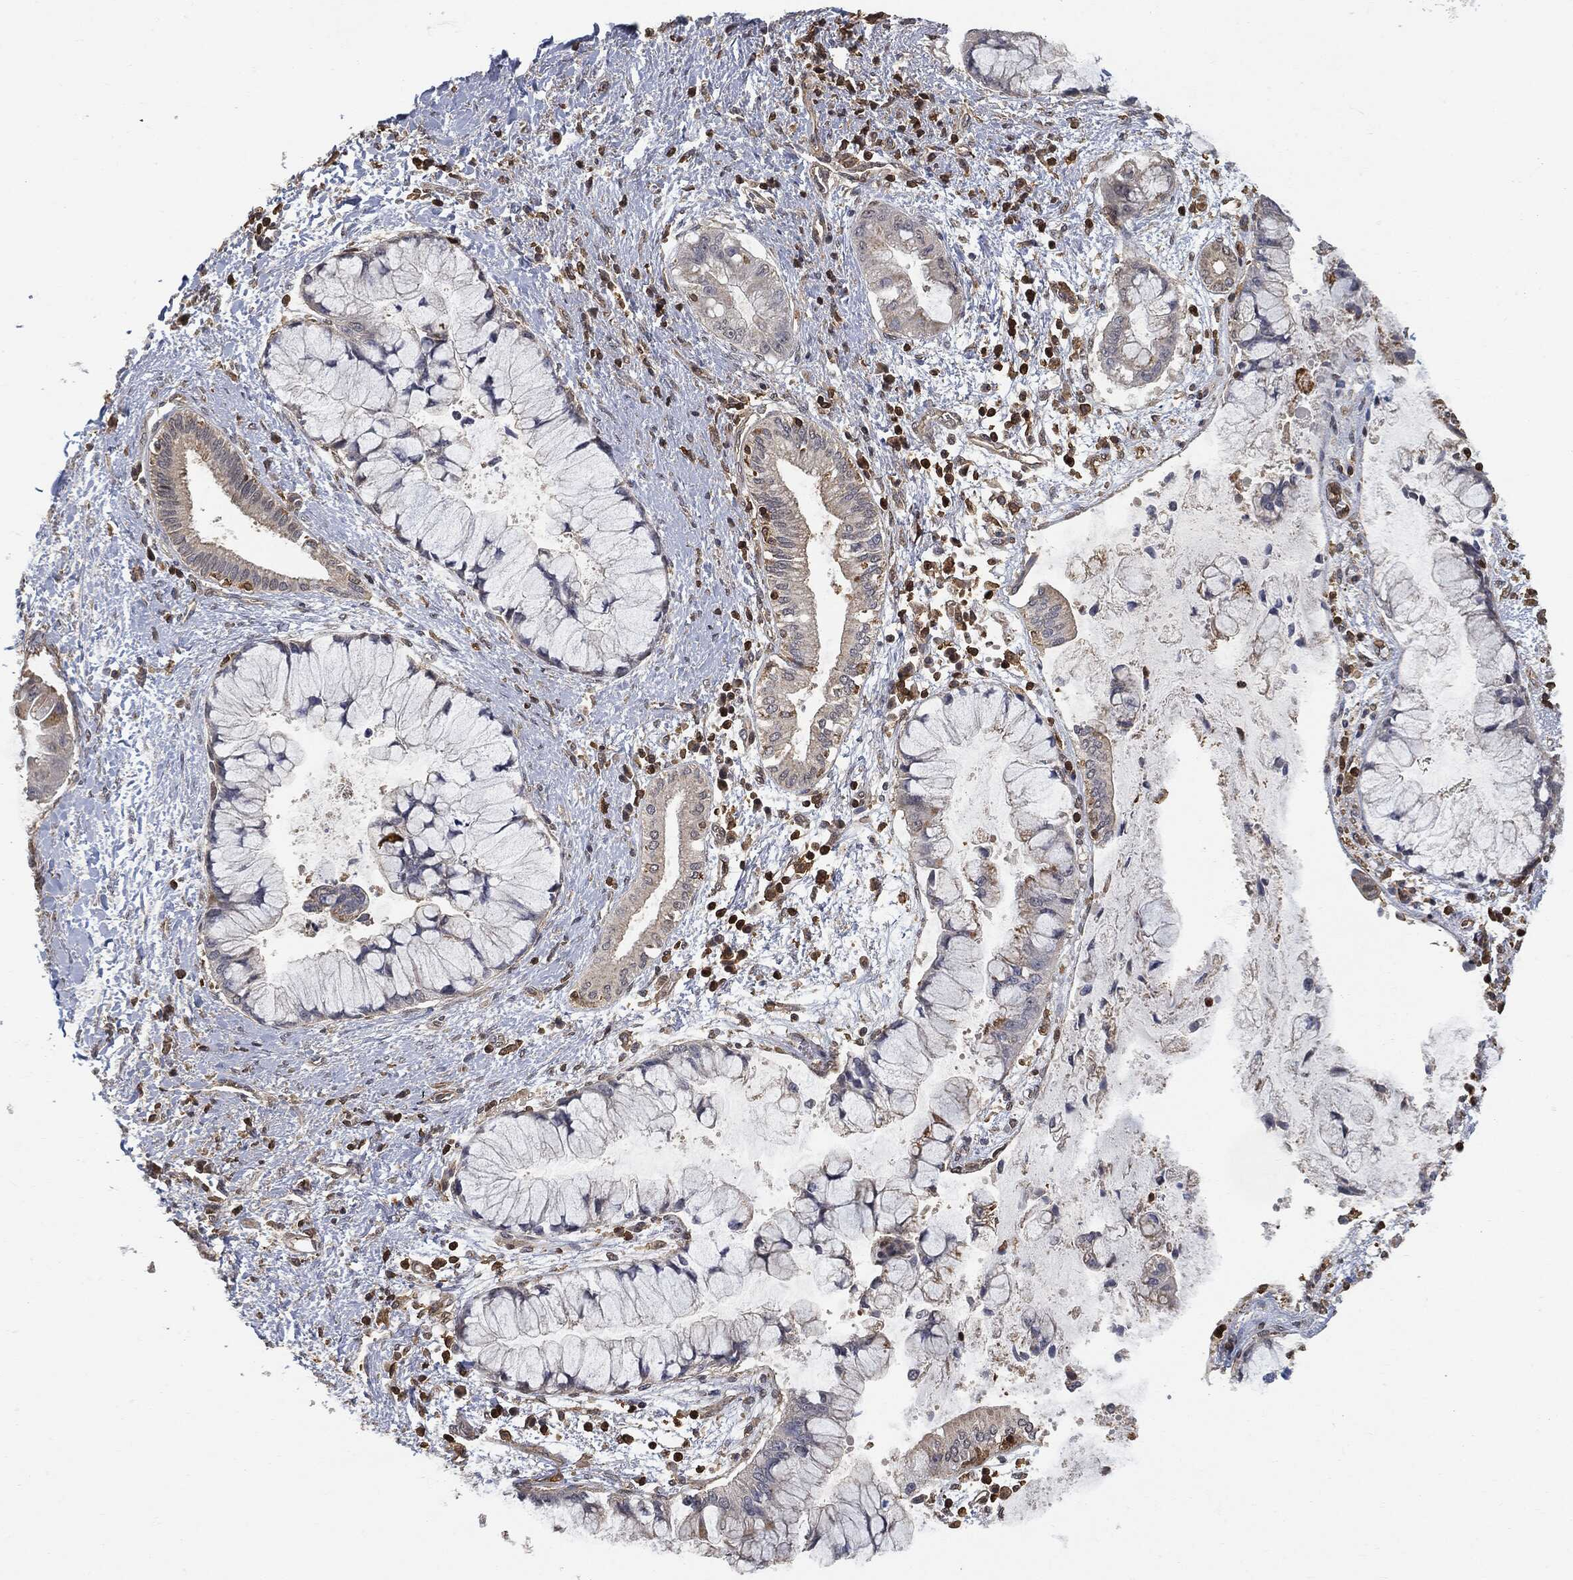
{"staining": {"intensity": "negative", "quantity": "none", "location": "none"}, "tissue": "liver cancer", "cell_type": "Tumor cells", "image_type": "cancer", "snomed": [{"axis": "morphology", "description": "Cholangiocarcinoma"}, {"axis": "topography", "description": "Liver"}], "caption": "An IHC micrograph of cholangiocarcinoma (liver) is shown. There is no staining in tumor cells of cholangiocarcinoma (liver).", "gene": "PSMB10", "patient": {"sex": "male", "age": 50}}